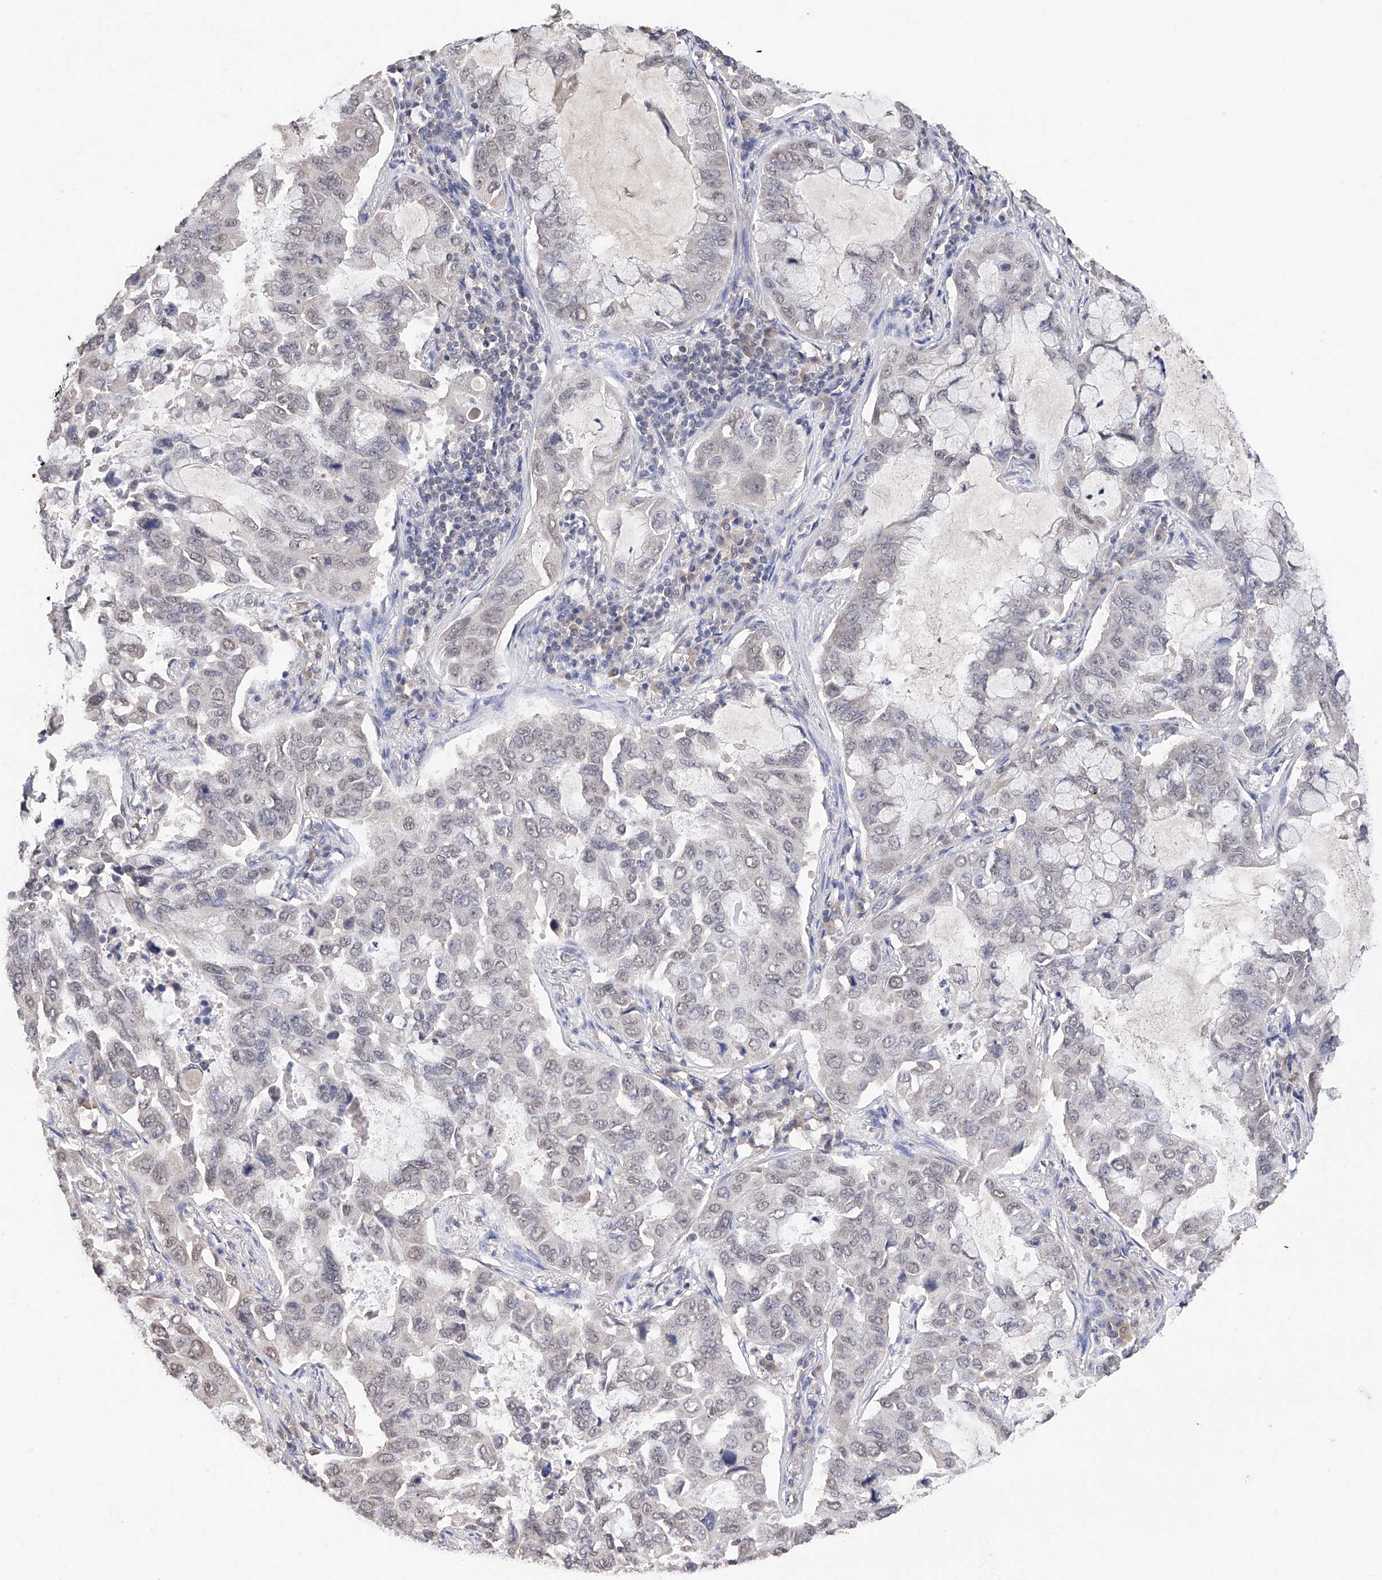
{"staining": {"intensity": "weak", "quantity": "<25%", "location": "nuclear"}, "tissue": "lung cancer", "cell_type": "Tumor cells", "image_type": "cancer", "snomed": [{"axis": "morphology", "description": "Adenocarcinoma, NOS"}, {"axis": "topography", "description": "Lung"}], "caption": "Tumor cells are negative for protein expression in human lung cancer (adenocarcinoma).", "gene": "DMAP1", "patient": {"sex": "male", "age": 64}}